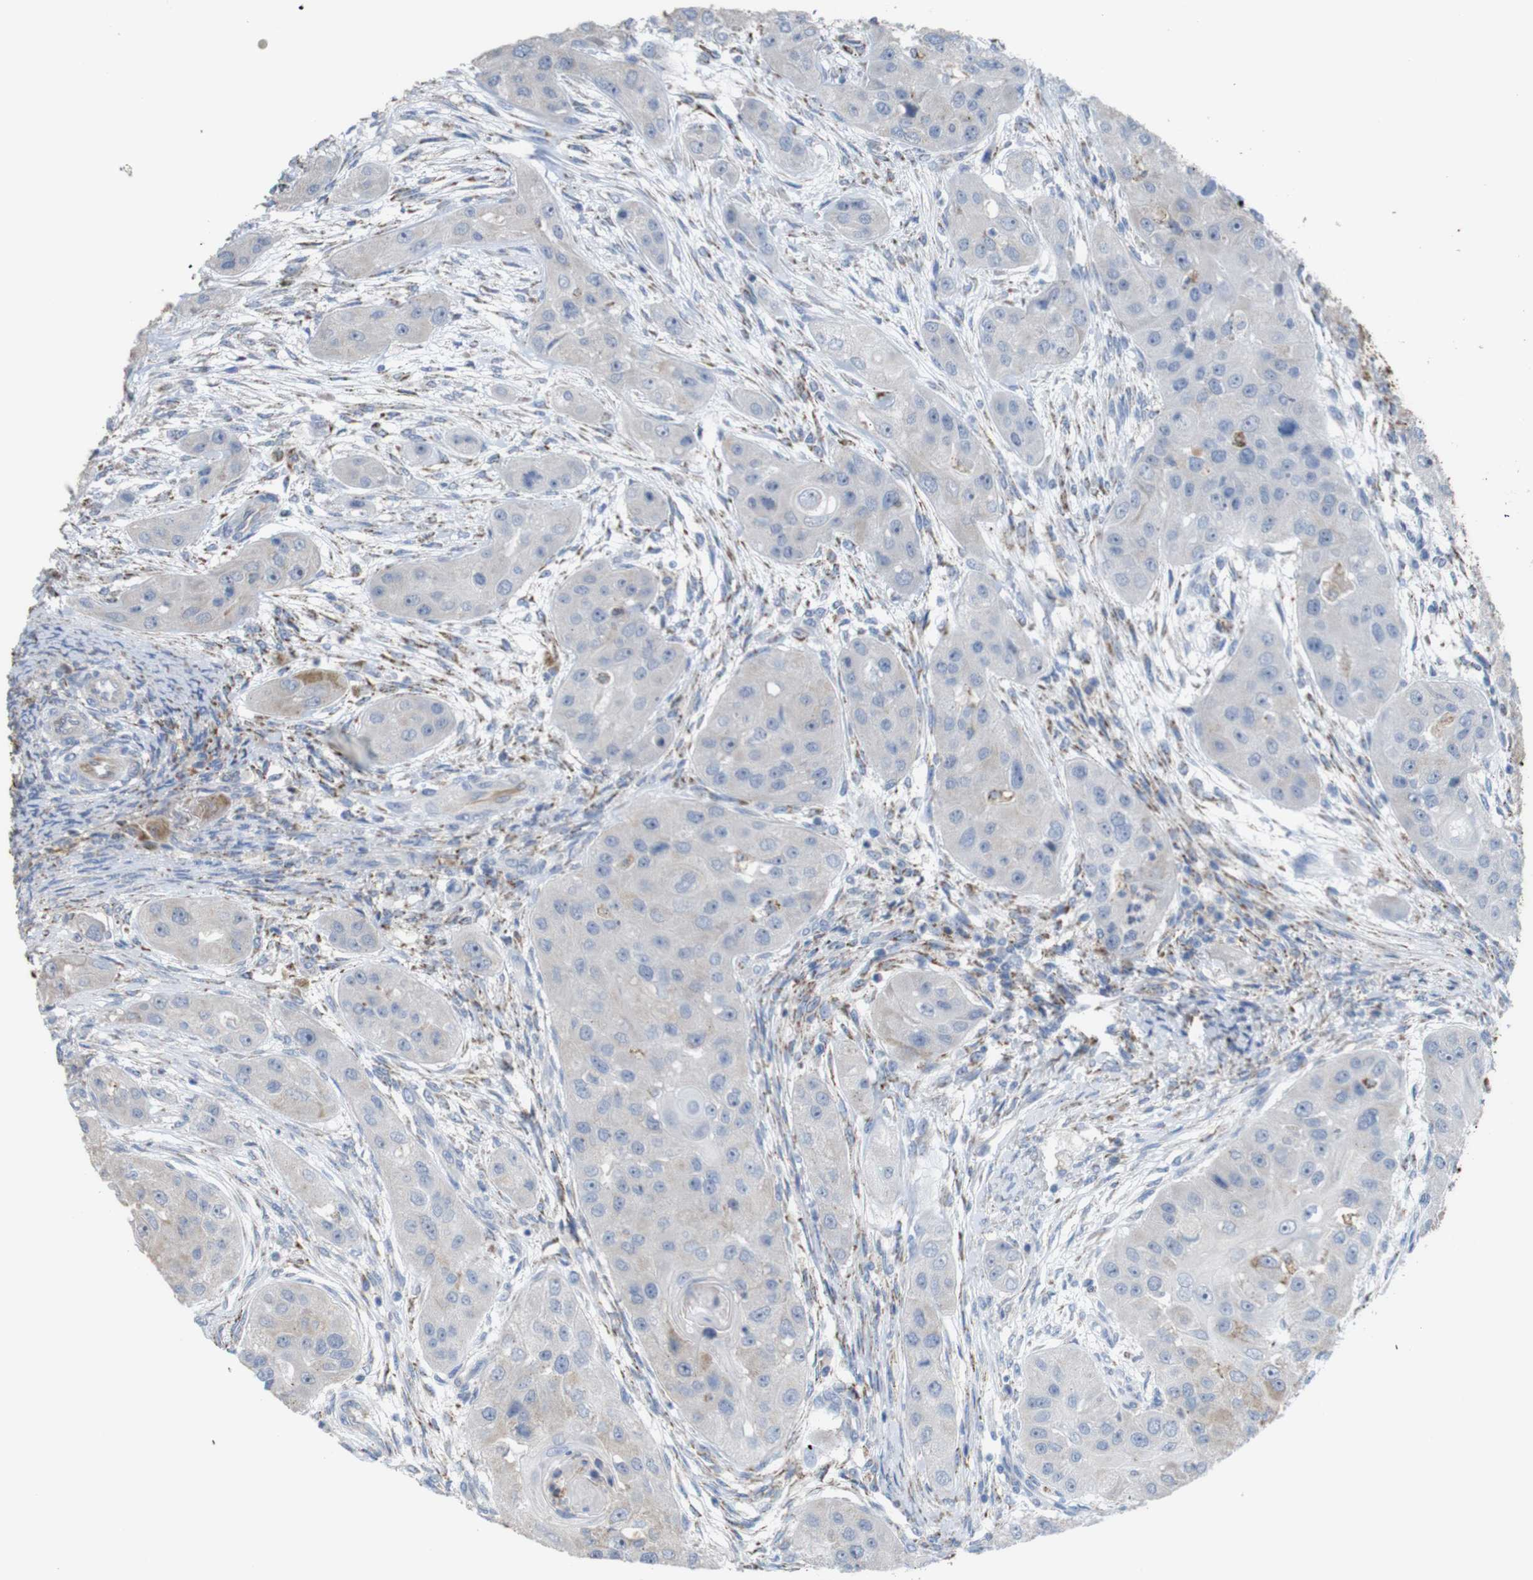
{"staining": {"intensity": "negative", "quantity": "none", "location": "none"}, "tissue": "head and neck cancer", "cell_type": "Tumor cells", "image_type": "cancer", "snomed": [{"axis": "morphology", "description": "Normal tissue, NOS"}, {"axis": "morphology", "description": "Squamous cell carcinoma, NOS"}, {"axis": "topography", "description": "Skeletal muscle"}, {"axis": "topography", "description": "Head-Neck"}], "caption": "IHC micrograph of human head and neck cancer stained for a protein (brown), which shows no staining in tumor cells. (DAB (3,3'-diaminobenzidine) immunohistochemistry visualized using brightfield microscopy, high magnification).", "gene": "PTPRR", "patient": {"sex": "male", "age": 51}}